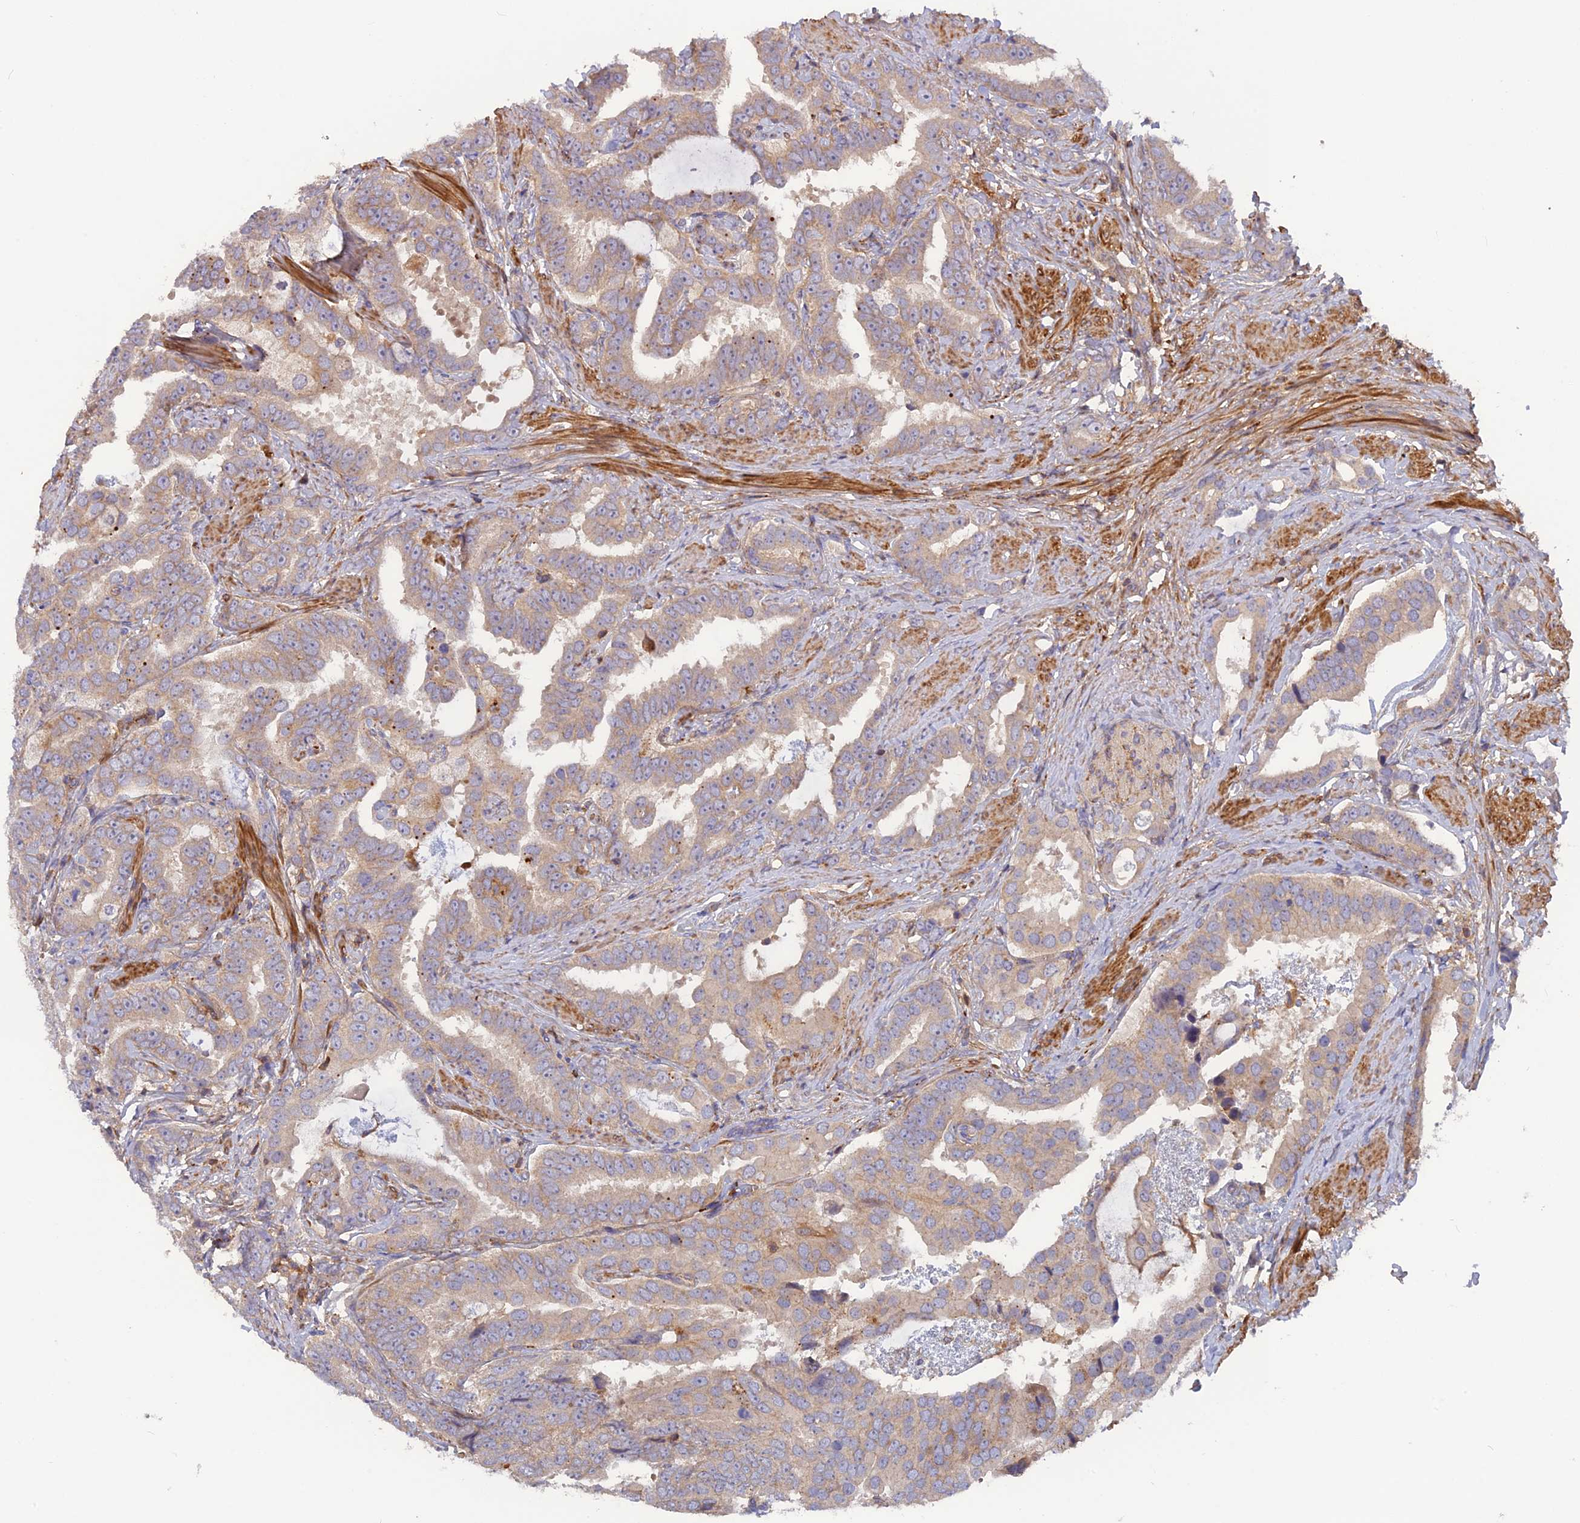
{"staining": {"intensity": "weak", "quantity": "<25%", "location": "cytoplasmic/membranous"}, "tissue": "prostate cancer", "cell_type": "Tumor cells", "image_type": "cancer", "snomed": [{"axis": "morphology", "description": "Adenocarcinoma, Low grade"}, {"axis": "topography", "description": "Prostate"}], "caption": "An image of prostate adenocarcinoma (low-grade) stained for a protein displays no brown staining in tumor cells.", "gene": "CPNE7", "patient": {"sex": "male", "age": 71}}